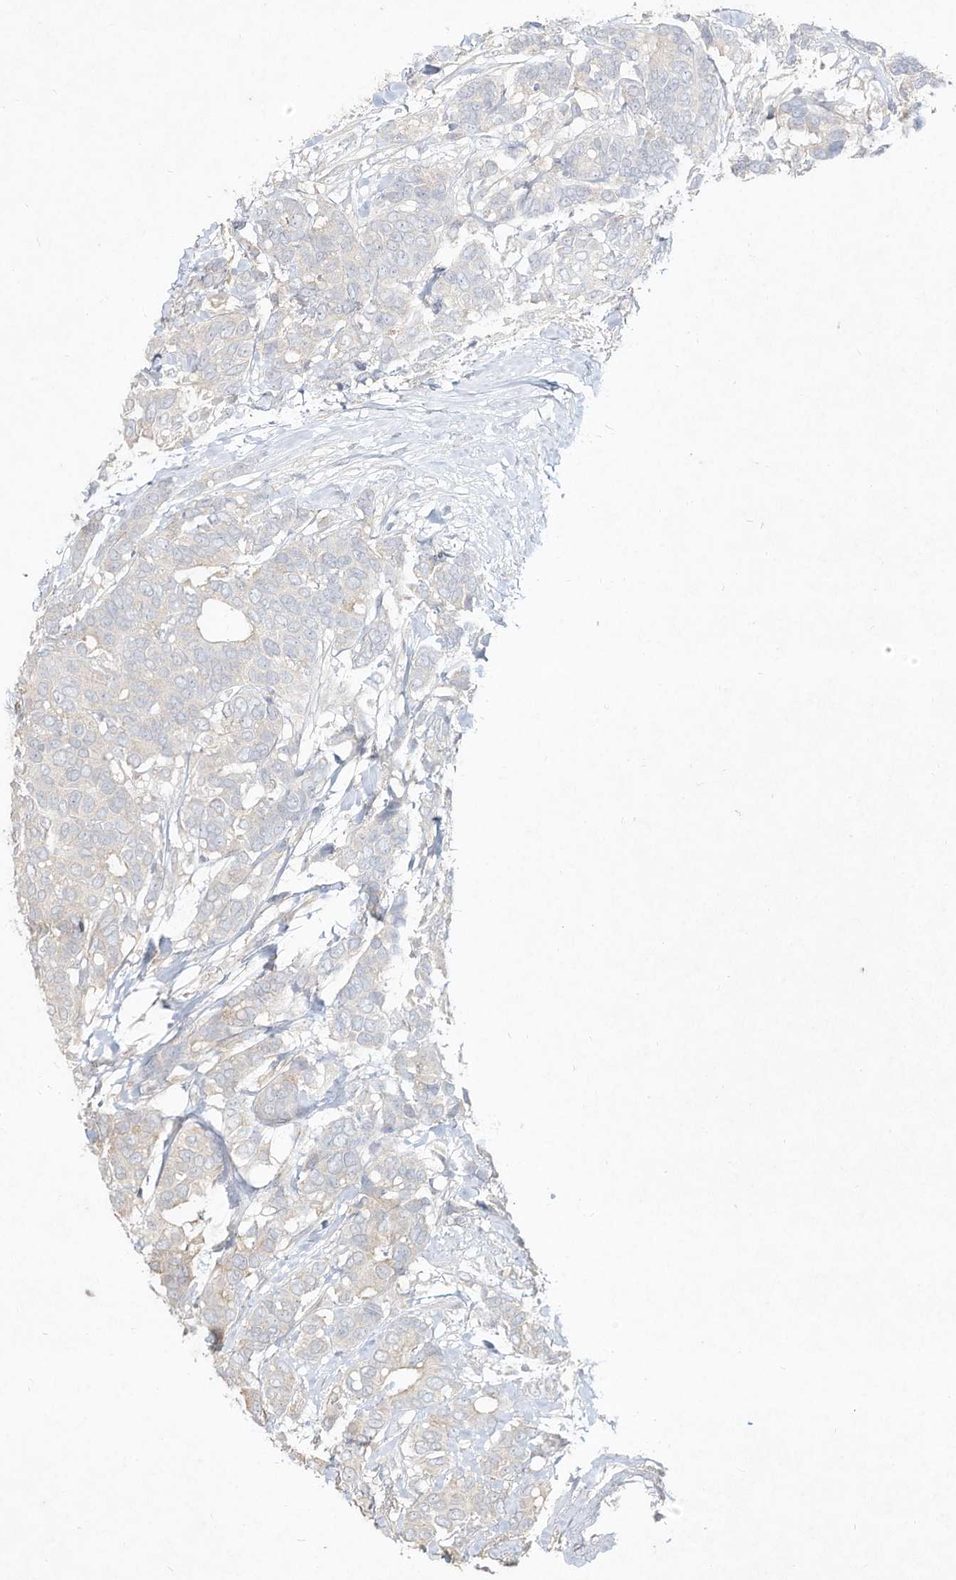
{"staining": {"intensity": "negative", "quantity": "none", "location": "none"}, "tissue": "breast cancer", "cell_type": "Tumor cells", "image_type": "cancer", "snomed": [{"axis": "morphology", "description": "Duct carcinoma"}, {"axis": "topography", "description": "Breast"}], "caption": "DAB immunohistochemical staining of breast cancer exhibits no significant expression in tumor cells.", "gene": "DYNC1I2", "patient": {"sex": "female", "age": 87}}